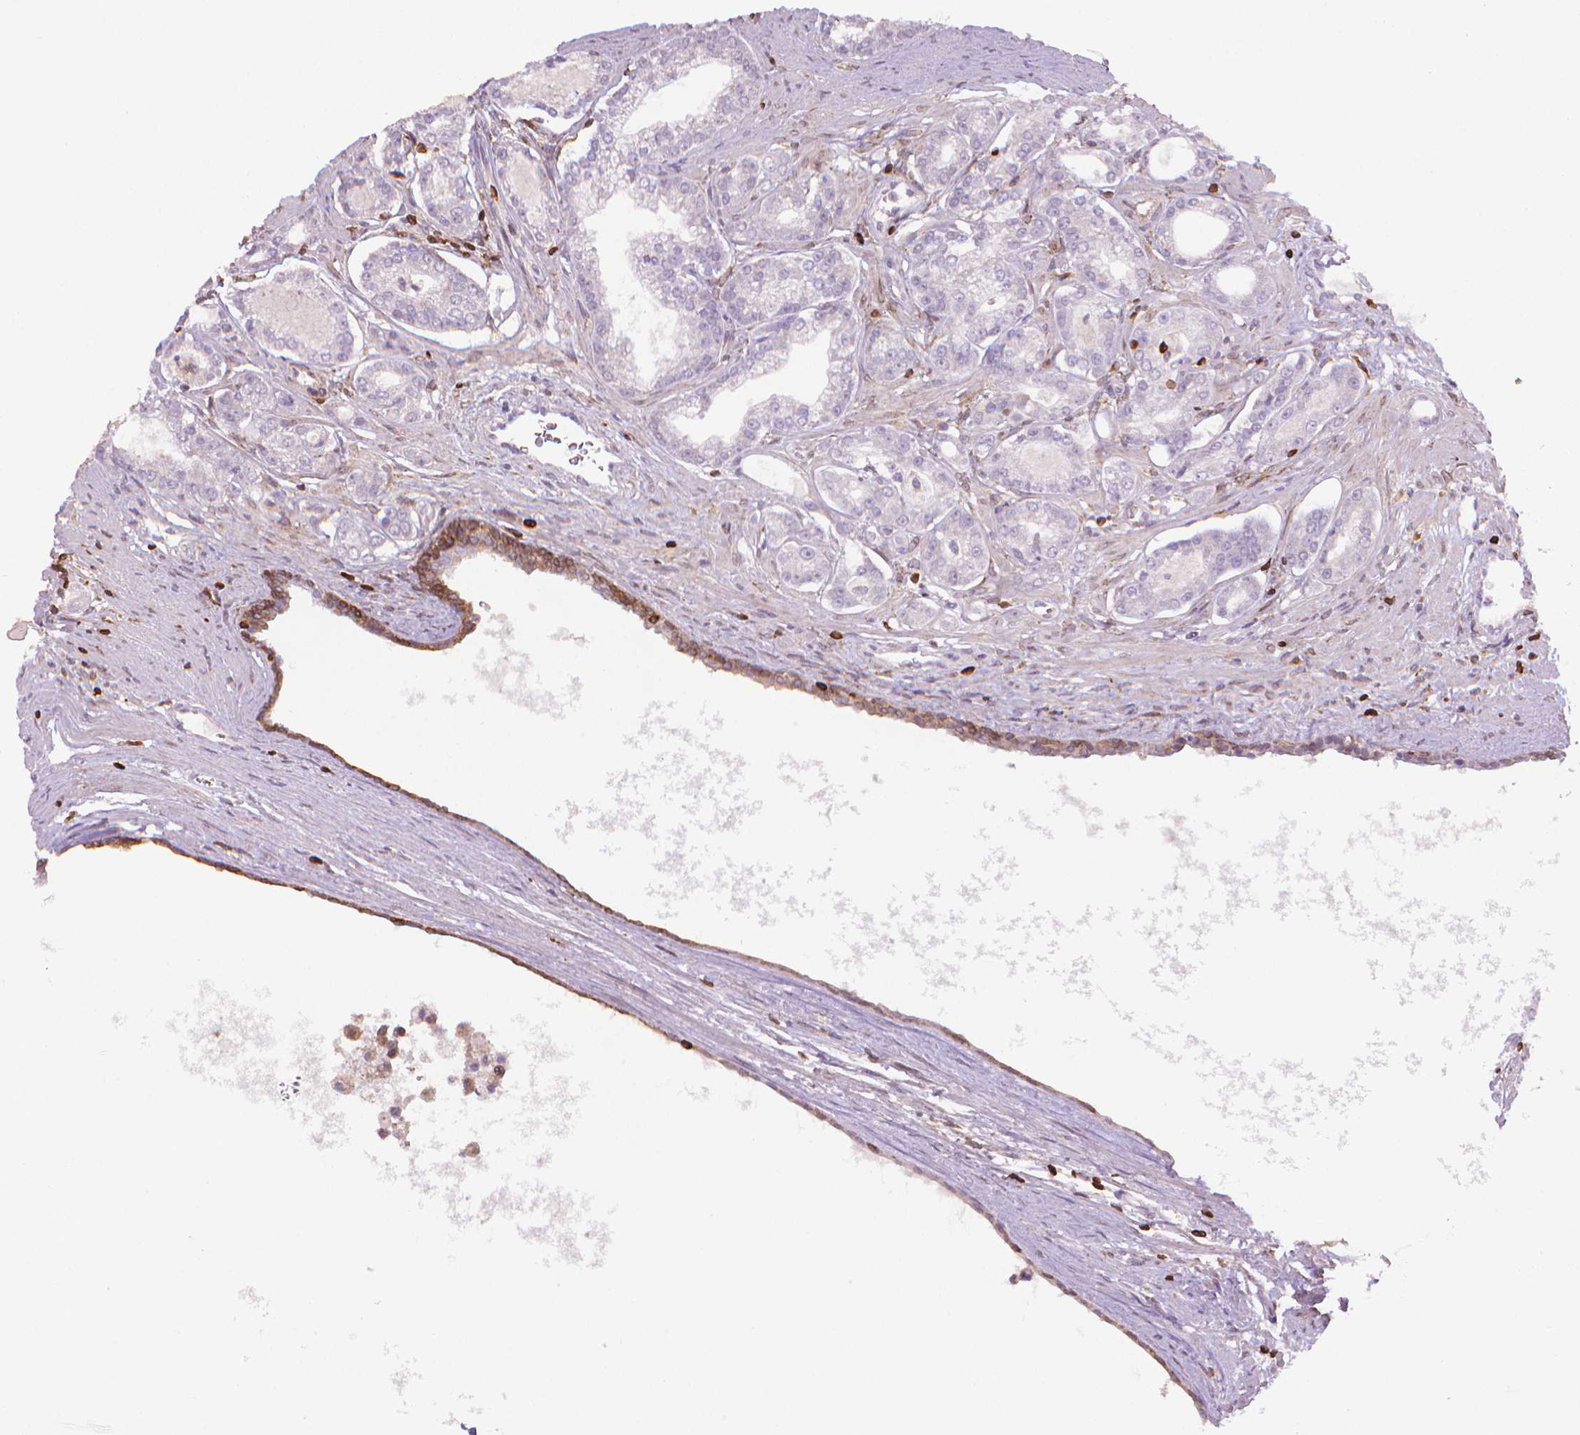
{"staining": {"intensity": "negative", "quantity": "none", "location": "none"}, "tissue": "prostate cancer", "cell_type": "Tumor cells", "image_type": "cancer", "snomed": [{"axis": "morphology", "description": "Adenocarcinoma, NOS"}, {"axis": "topography", "description": "Prostate"}], "caption": "Immunohistochemical staining of prostate cancer (adenocarcinoma) reveals no significant expression in tumor cells.", "gene": "BCL2", "patient": {"sex": "male", "age": 71}}